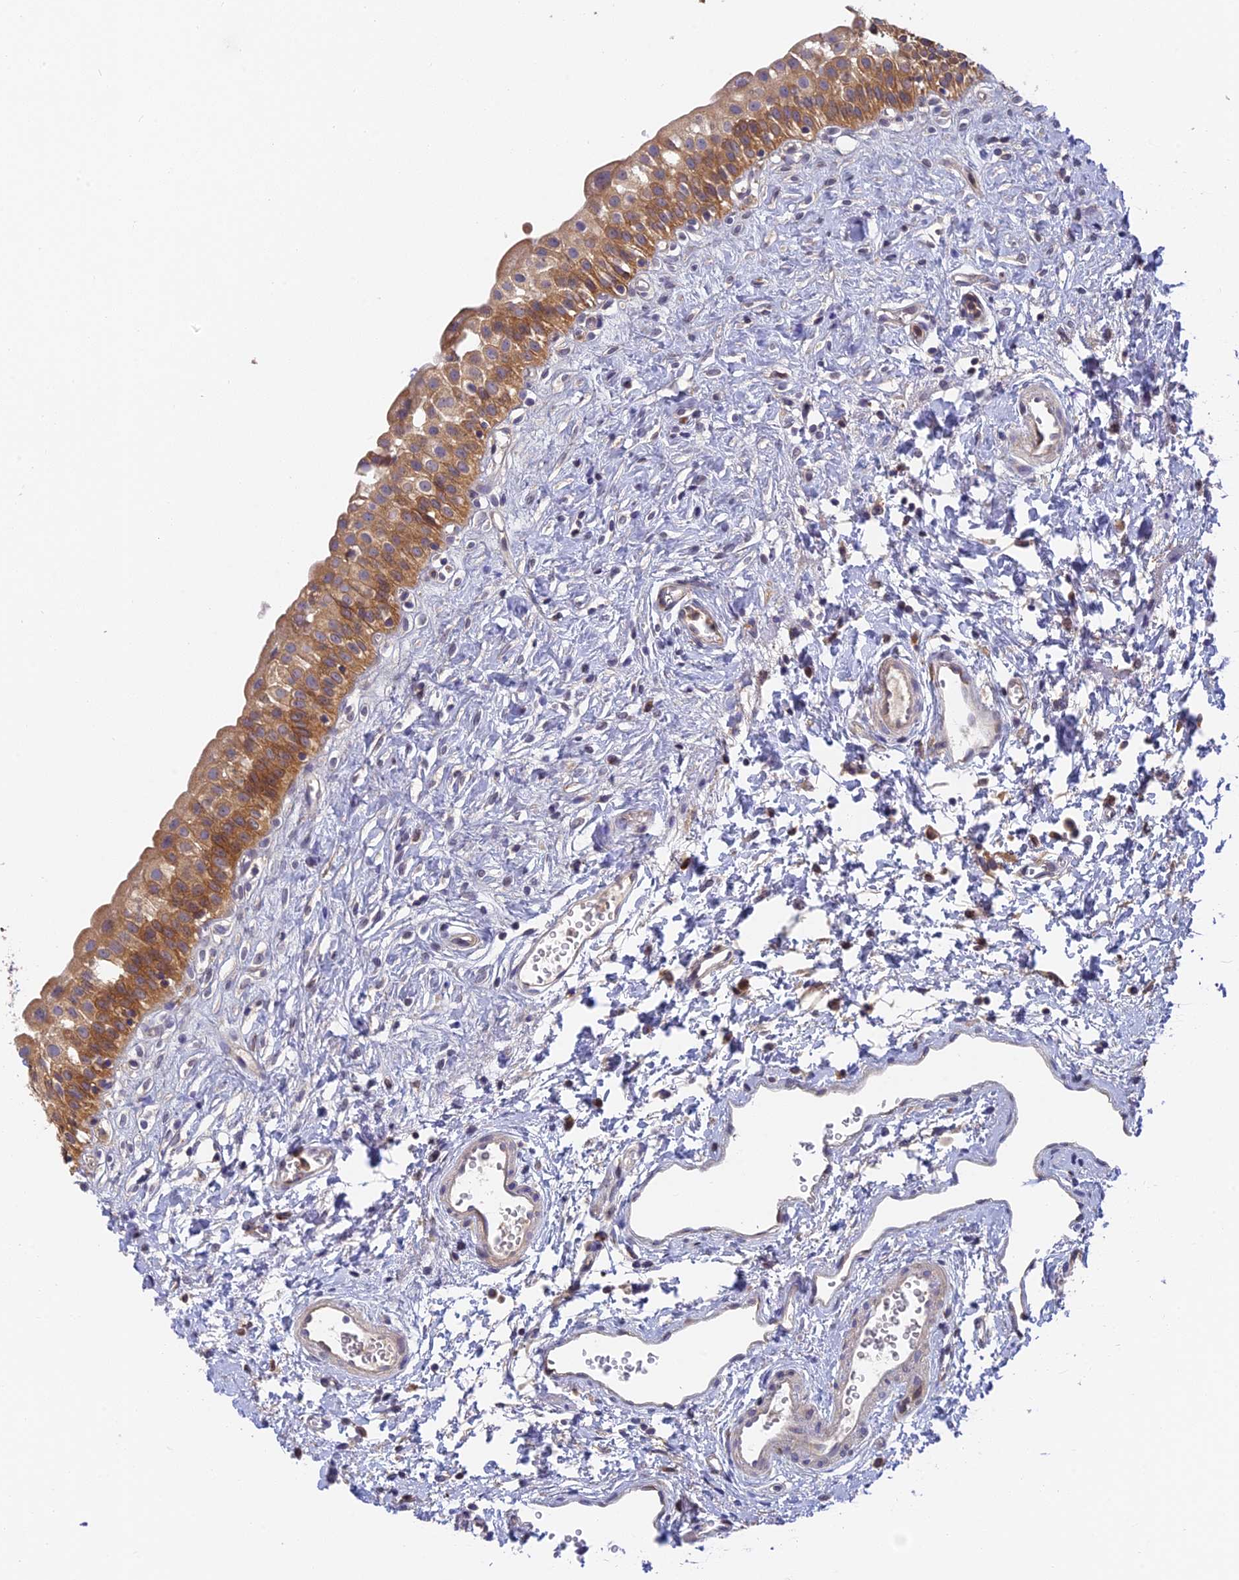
{"staining": {"intensity": "moderate", "quantity": ">75%", "location": "cytoplasmic/membranous"}, "tissue": "urinary bladder", "cell_type": "Urothelial cells", "image_type": "normal", "snomed": [{"axis": "morphology", "description": "Normal tissue, NOS"}, {"axis": "topography", "description": "Urinary bladder"}], "caption": "DAB (3,3'-diaminobenzidine) immunohistochemical staining of normal urinary bladder exhibits moderate cytoplasmic/membranous protein staining in approximately >75% of urothelial cells. (DAB = brown stain, brightfield microscopy at high magnification).", "gene": "IPO5", "patient": {"sex": "male", "age": 51}}